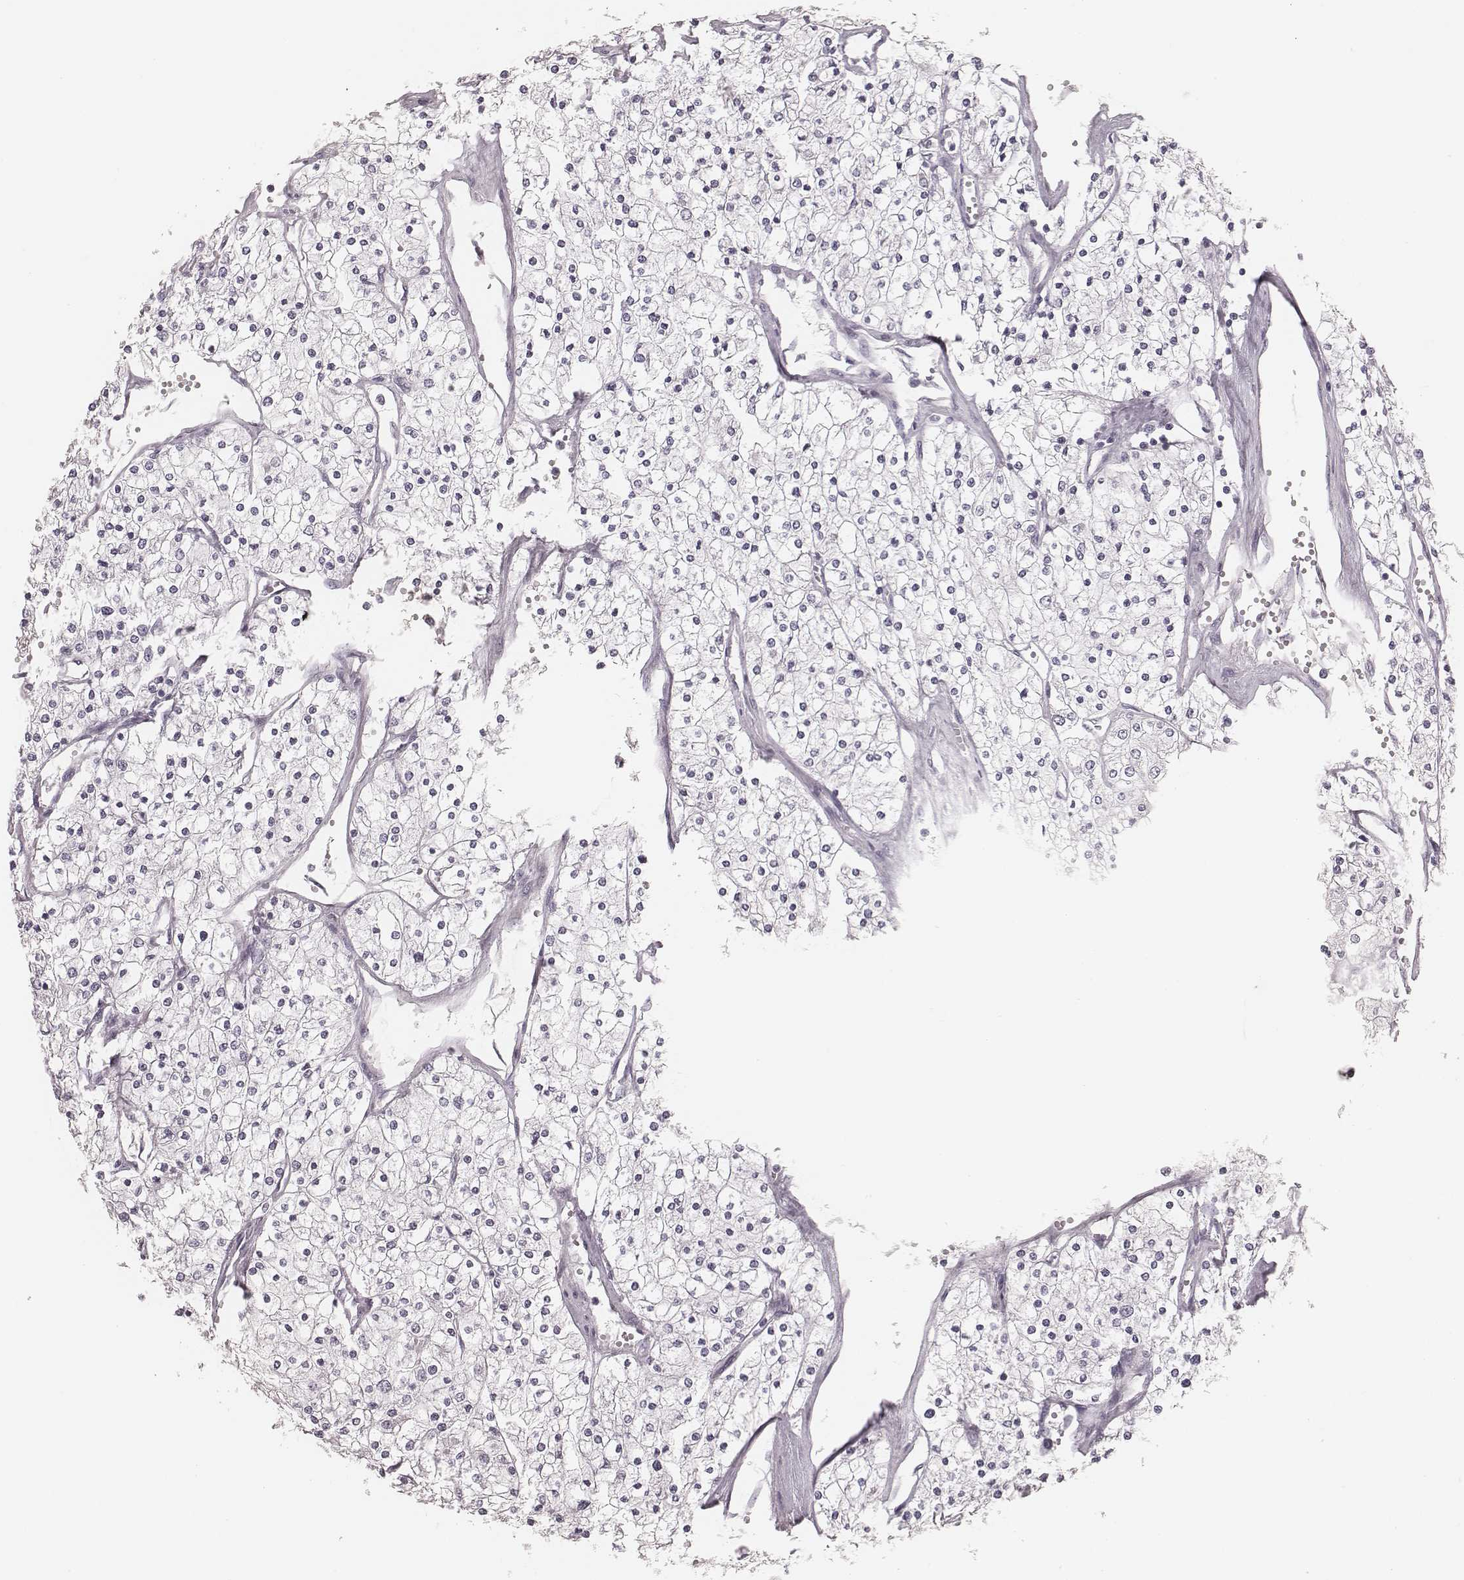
{"staining": {"intensity": "negative", "quantity": "none", "location": "none"}, "tissue": "renal cancer", "cell_type": "Tumor cells", "image_type": "cancer", "snomed": [{"axis": "morphology", "description": "Adenocarcinoma, NOS"}, {"axis": "topography", "description": "Kidney"}], "caption": "Tumor cells are negative for protein expression in human renal adenocarcinoma.", "gene": "S100Z", "patient": {"sex": "male", "age": 80}}